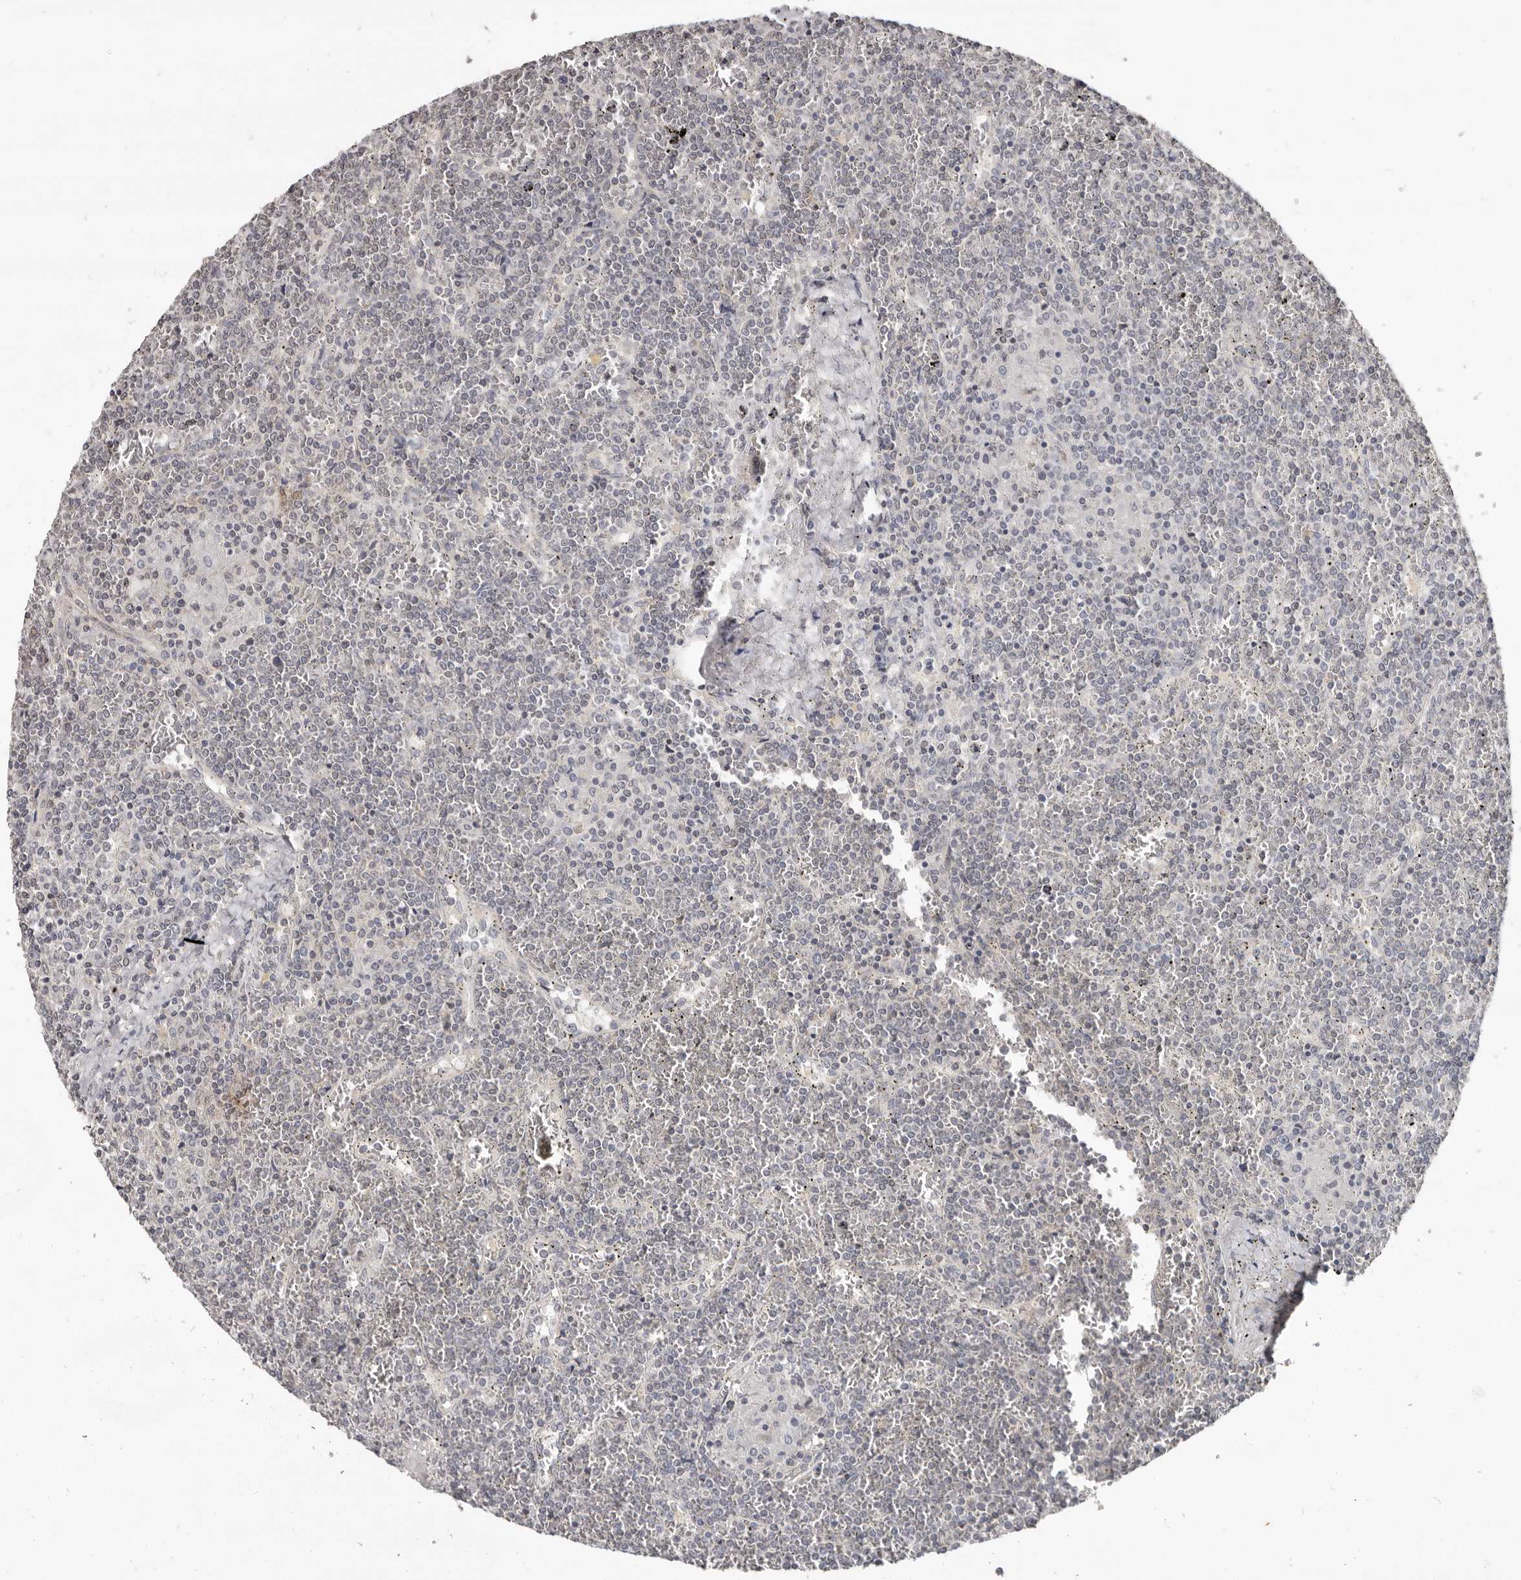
{"staining": {"intensity": "negative", "quantity": "none", "location": "none"}, "tissue": "lymphoma", "cell_type": "Tumor cells", "image_type": "cancer", "snomed": [{"axis": "morphology", "description": "Malignant lymphoma, non-Hodgkin's type, Low grade"}, {"axis": "topography", "description": "Spleen"}], "caption": "This is an immunohistochemistry image of human malignant lymphoma, non-Hodgkin's type (low-grade). There is no positivity in tumor cells.", "gene": "LINGO2", "patient": {"sex": "female", "age": 19}}